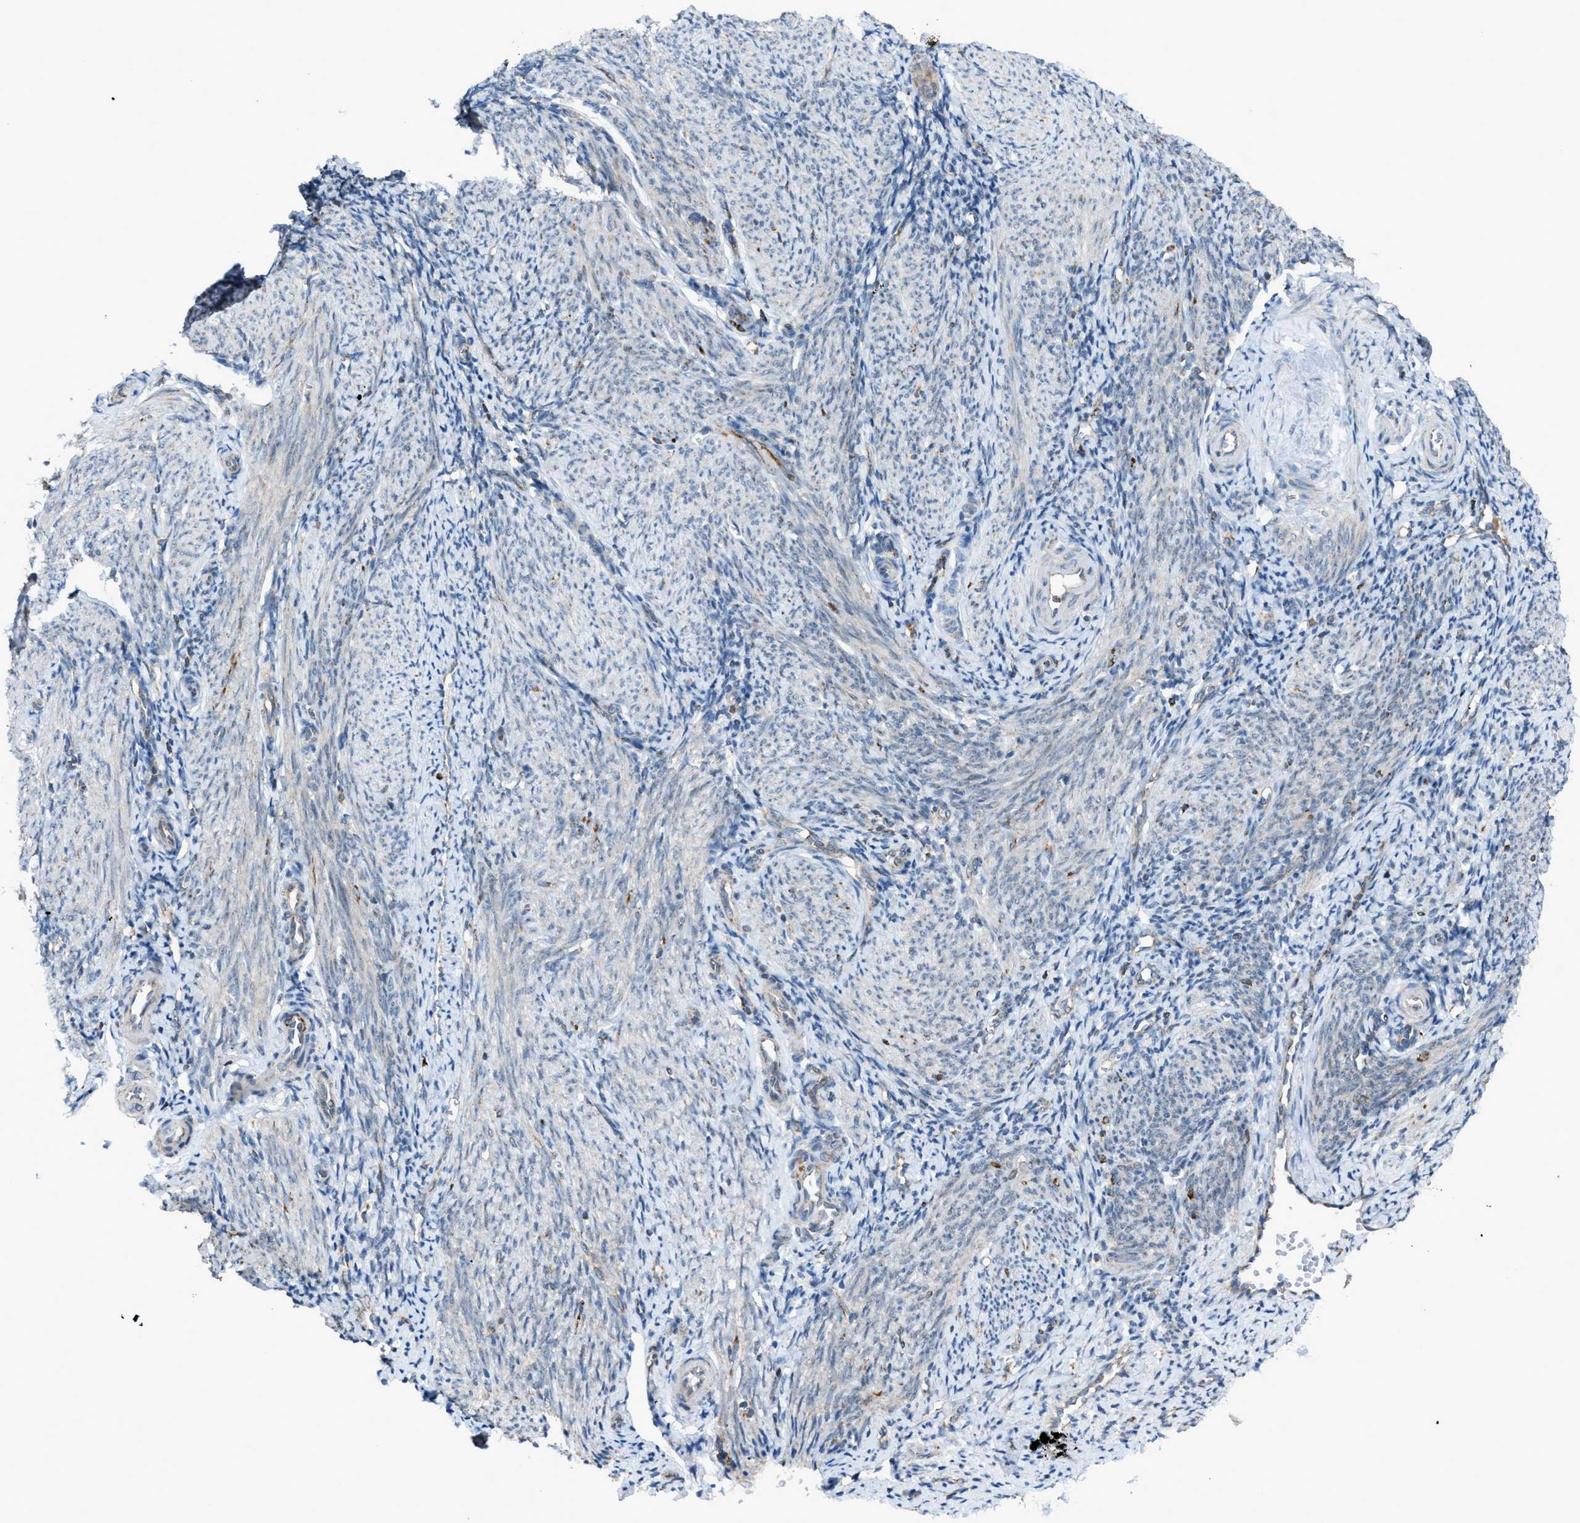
{"staining": {"intensity": "negative", "quantity": "none", "location": "none"}, "tissue": "endometrium", "cell_type": "Cells in endometrial stroma", "image_type": "normal", "snomed": [{"axis": "morphology", "description": "Normal tissue, NOS"}, {"axis": "topography", "description": "Endometrium"}], "caption": "This is a micrograph of immunohistochemistry staining of normal endometrium, which shows no staining in cells in endometrial stroma.", "gene": "SRM", "patient": {"sex": "female", "age": 50}}